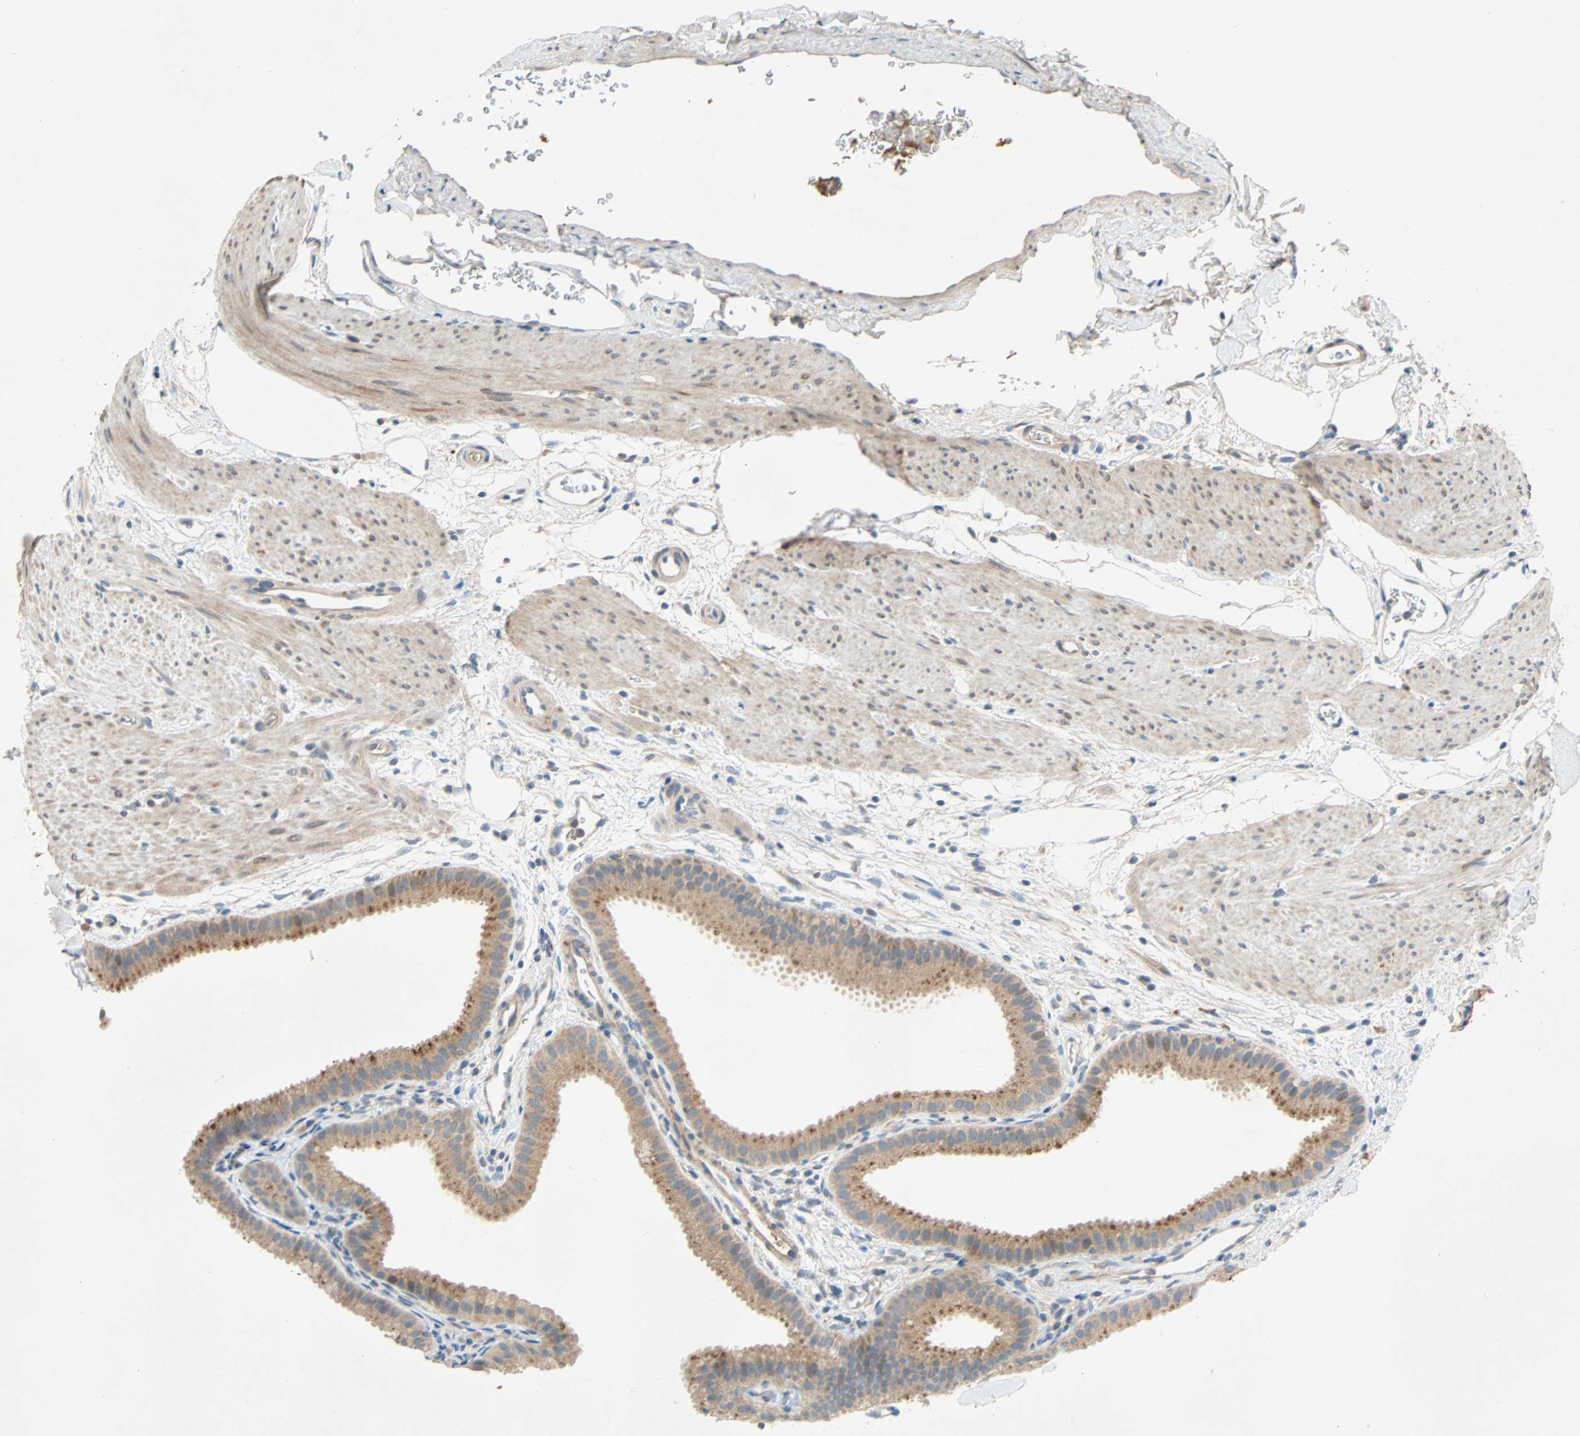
{"staining": {"intensity": "moderate", "quantity": ">75%", "location": "cytoplasmic/membranous"}, "tissue": "gallbladder", "cell_type": "Glandular cells", "image_type": "normal", "snomed": [{"axis": "morphology", "description": "Normal tissue, NOS"}, {"axis": "topography", "description": "Gallbladder"}], "caption": "The micrograph reveals staining of unremarkable gallbladder, revealing moderate cytoplasmic/membranous protein staining (brown color) within glandular cells.", "gene": "XYLT1", "patient": {"sex": "female", "age": 64}}